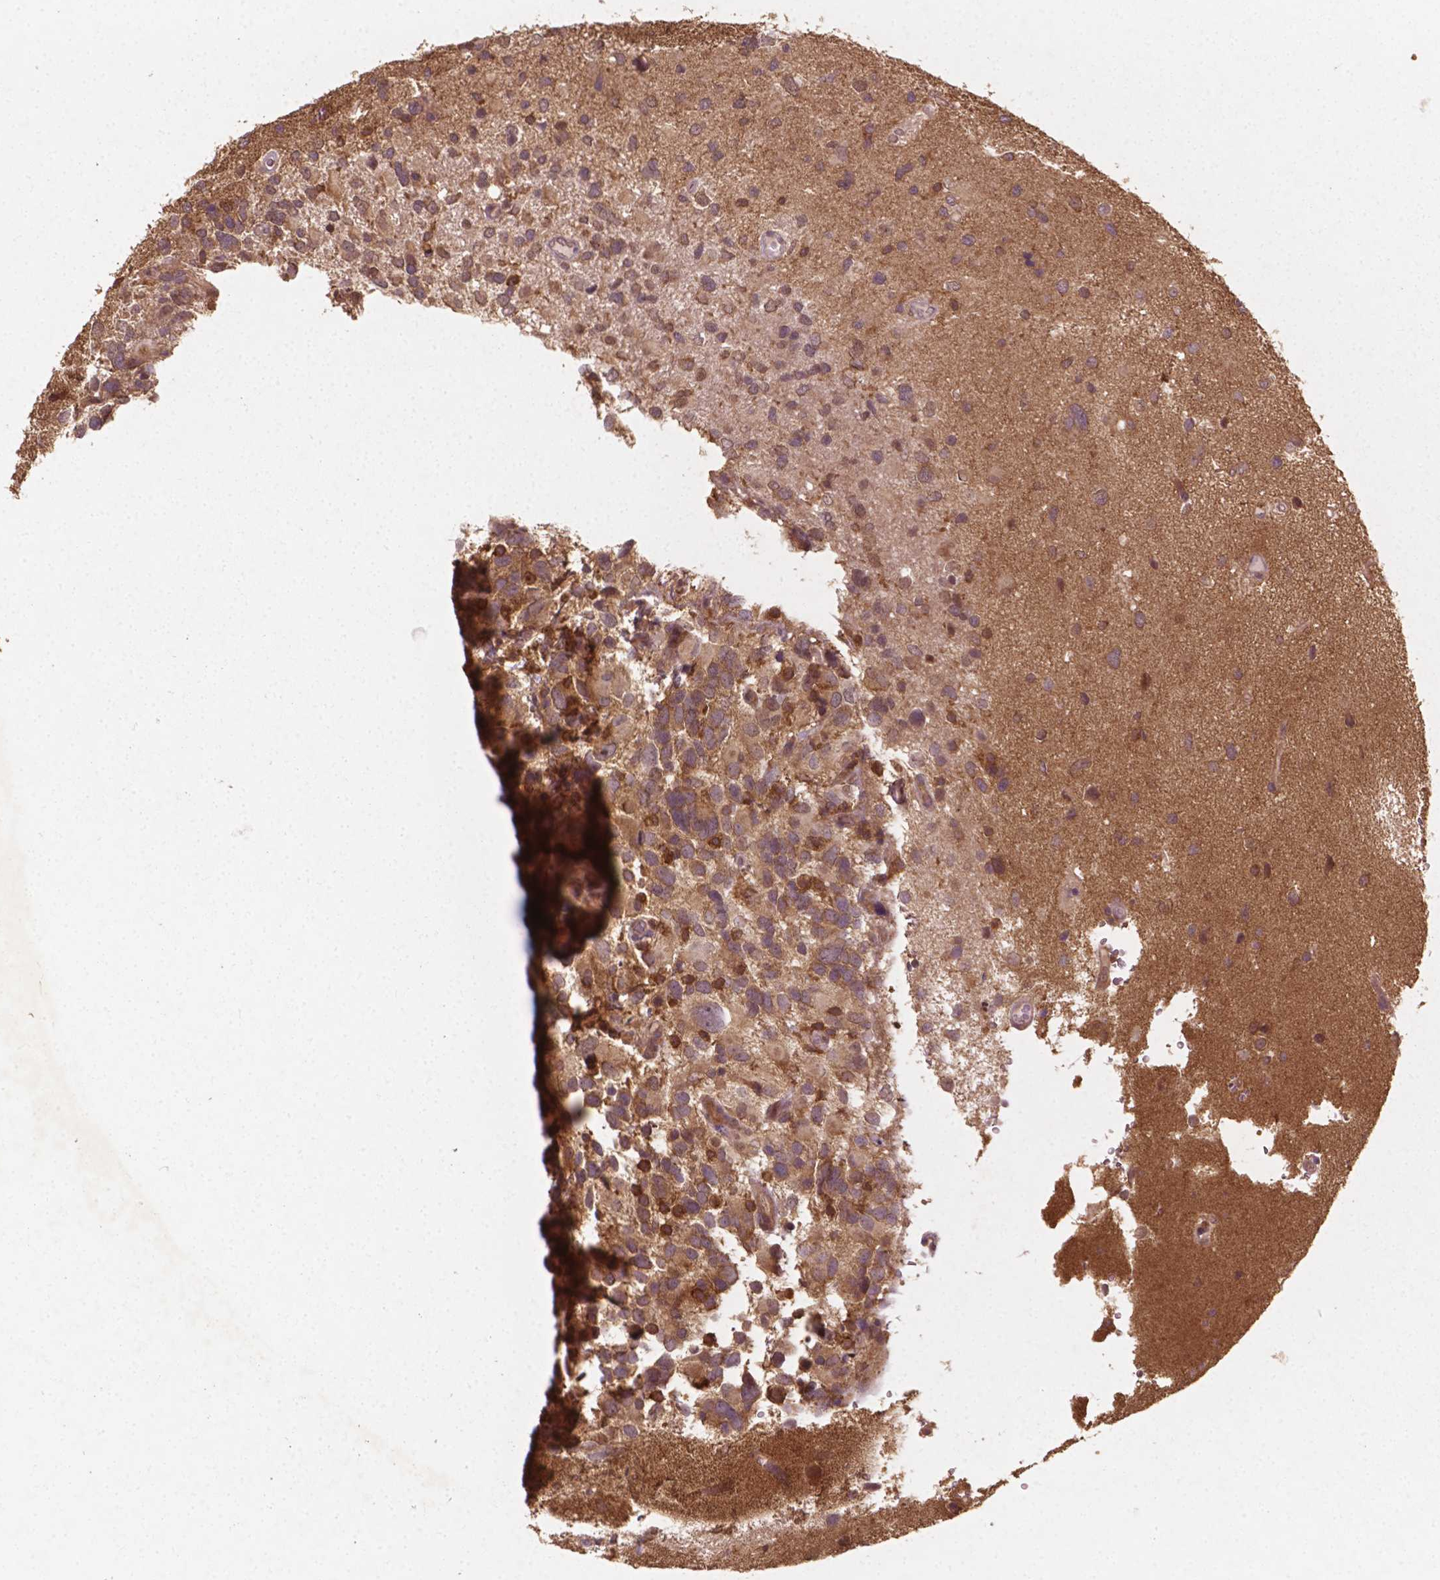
{"staining": {"intensity": "weak", "quantity": "25%-75%", "location": "cytoplasmic/membranous"}, "tissue": "glioma", "cell_type": "Tumor cells", "image_type": "cancer", "snomed": [{"axis": "morphology", "description": "Glioma, malignant, Low grade"}, {"axis": "topography", "description": "Brain"}], "caption": "Glioma was stained to show a protein in brown. There is low levels of weak cytoplasmic/membranous expression in approximately 25%-75% of tumor cells. The staining was performed using DAB, with brown indicating positive protein expression. Nuclei are stained blue with hematoxylin.", "gene": "CYFIP2", "patient": {"sex": "female", "age": 32}}